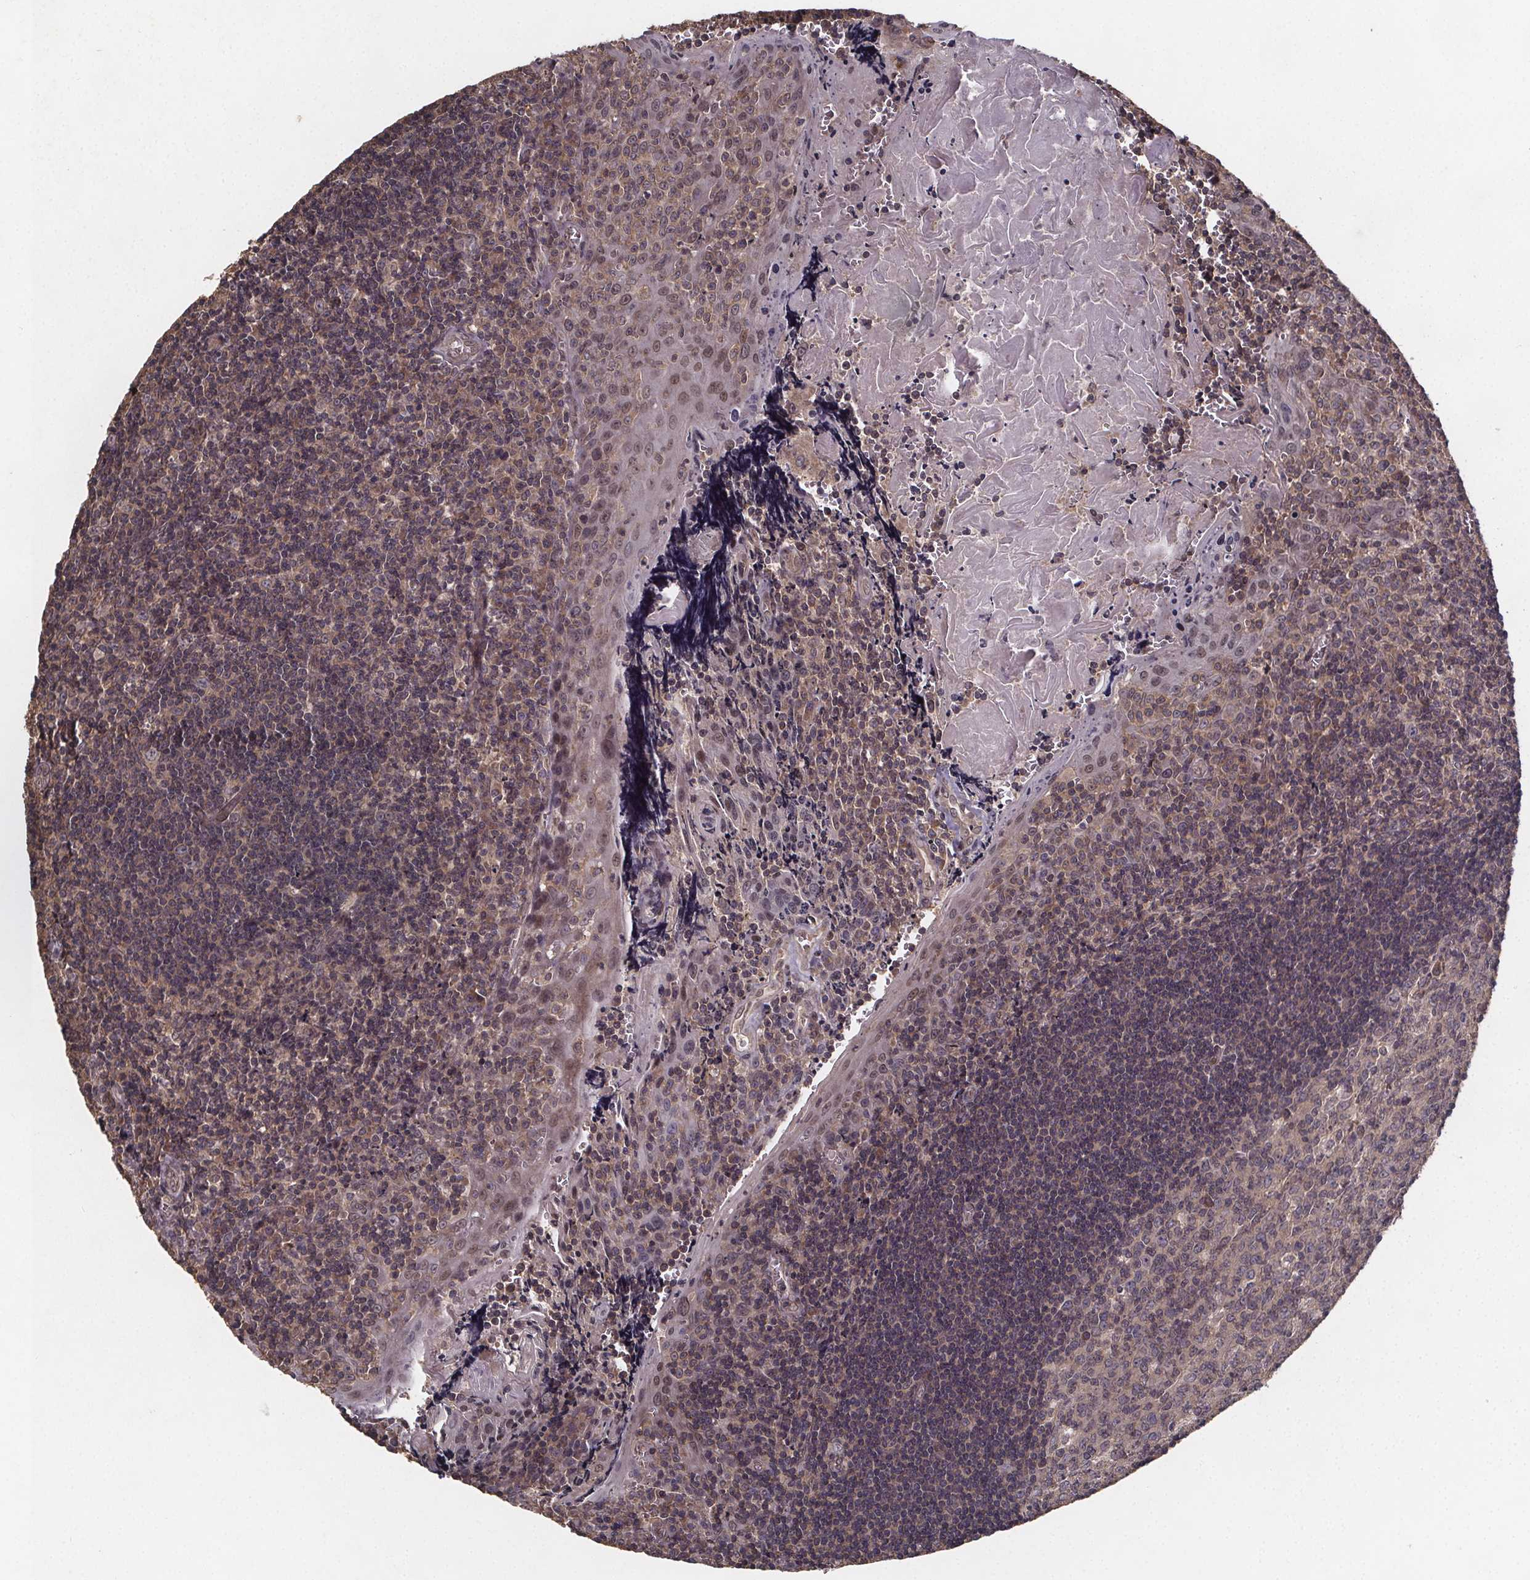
{"staining": {"intensity": "negative", "quantity": "none", "location": "none"}, "tissue": "tonsil", "cell_type": "Germinal center cells", "image_type": "normal", "snomed": [{"axis": "morphology", "description": "Normal tissue, NOS"}, {"axis": "morphology", "description": "Inflammation, NOS"}, {"axis": "topography", "description": "Tonsil"}], "caption": "Immunohistochemistry (IHC) of normal tonsil exhibits no positivity in germinal center cells. (DAB (3,3'-diaminobenzidine) immunohistochemistry, high magnification).", "gene": "PIERCE2", "patient": {"sex": "female", "age": 31}}